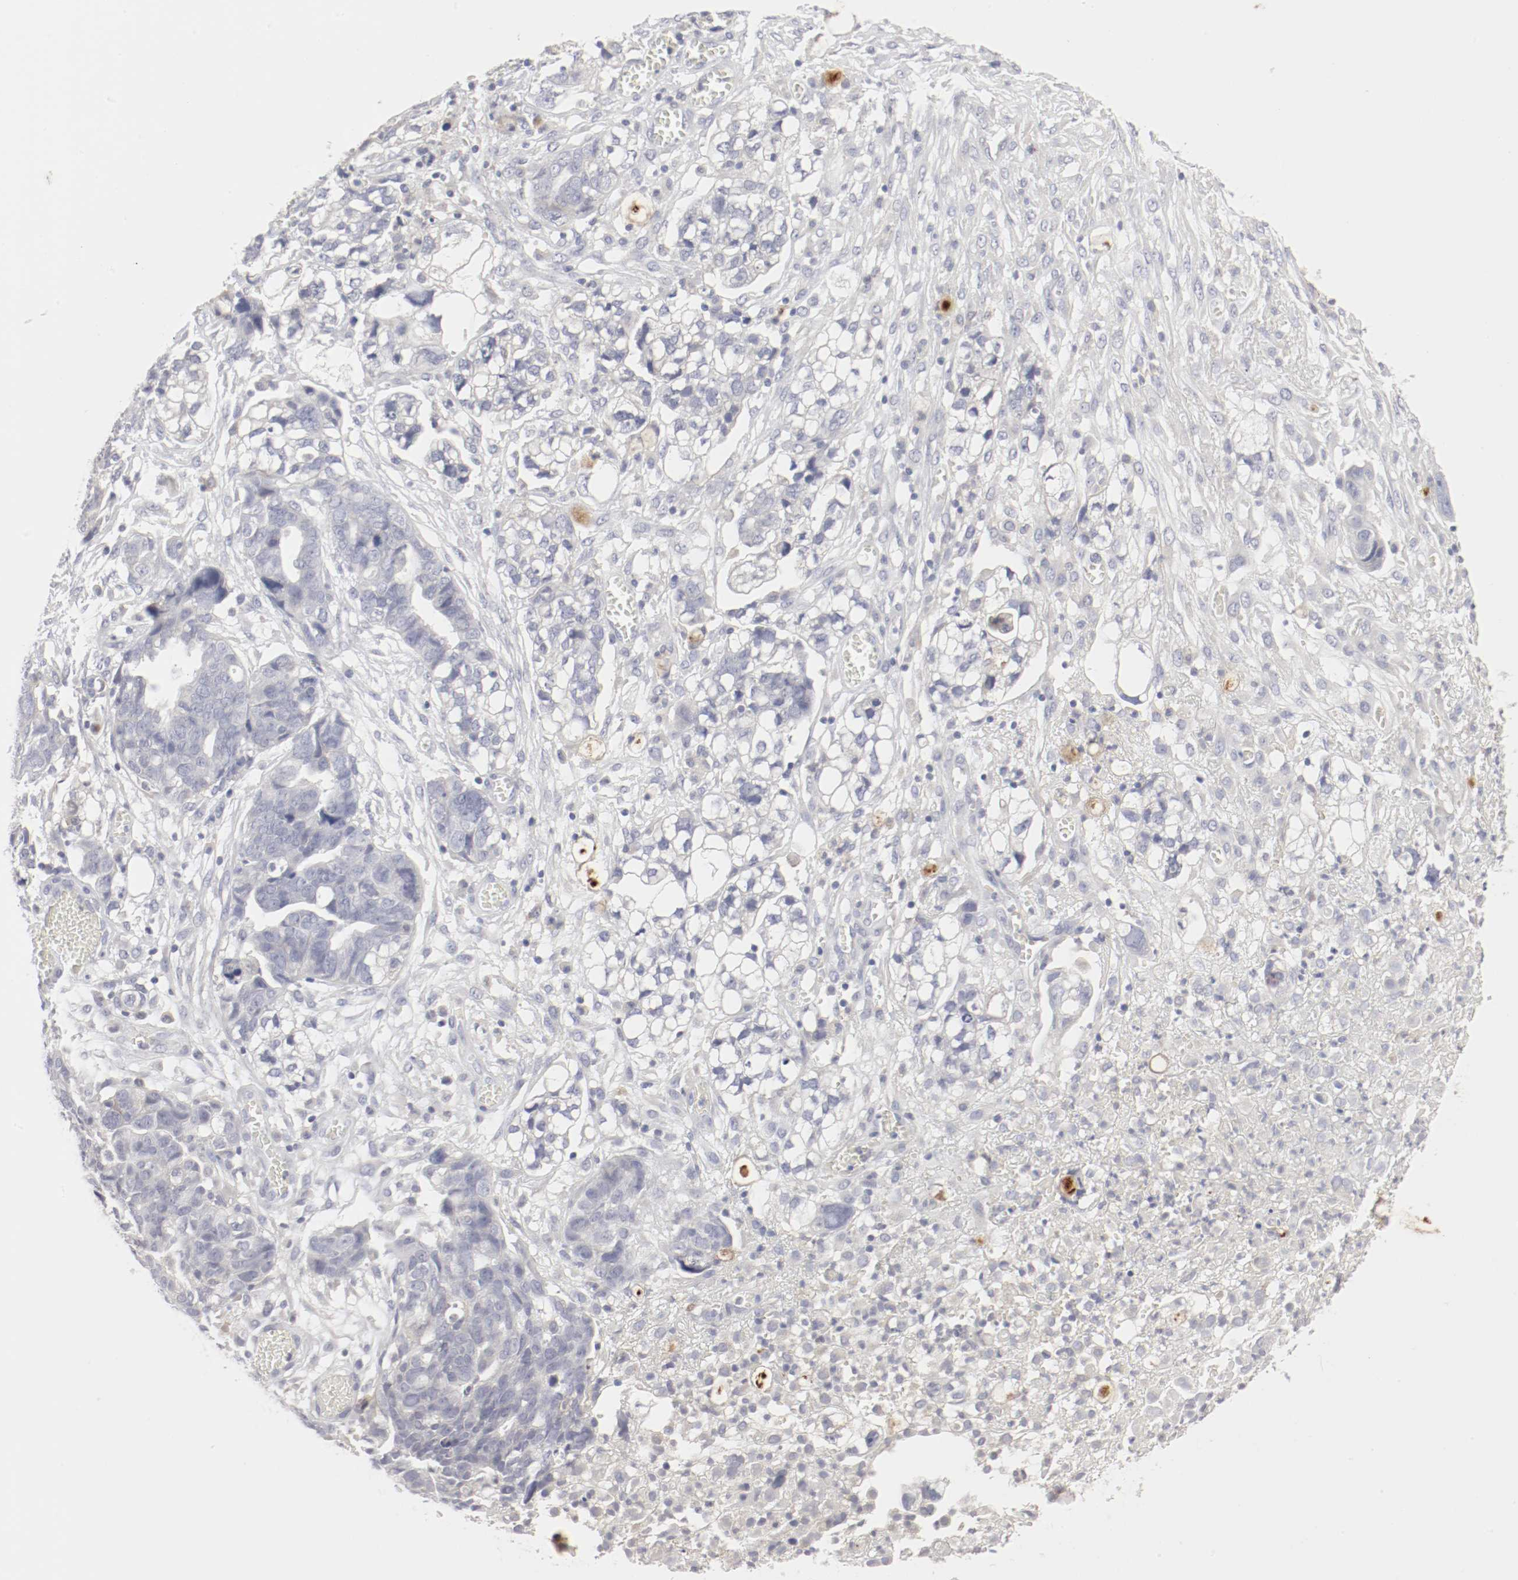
{"staining": {"intensity": "weak", "quantity": "<25%", "location": "cytoplasmic/membranous"}, "tissue": "ovarian cancer", "cell_type": "Tumor cells", "image_type": "cancer", "snomed": [{"axis": "morphology", "description": "Normal tissue, NOS"}, {"axis": "morphology", "description": "Cystadenocarcinoma, serous, NOS"}, {"axis": "topography", "description": "Fallopian tube"}, {"axis": "topography", "description": "Ovary"}], "caption": "Ovarian cancer was stained to show a protein in brown. There is no significant staining in tumor cells.", "gene": "ITGAX", "patient": {"sex": "female", "age": 56}}